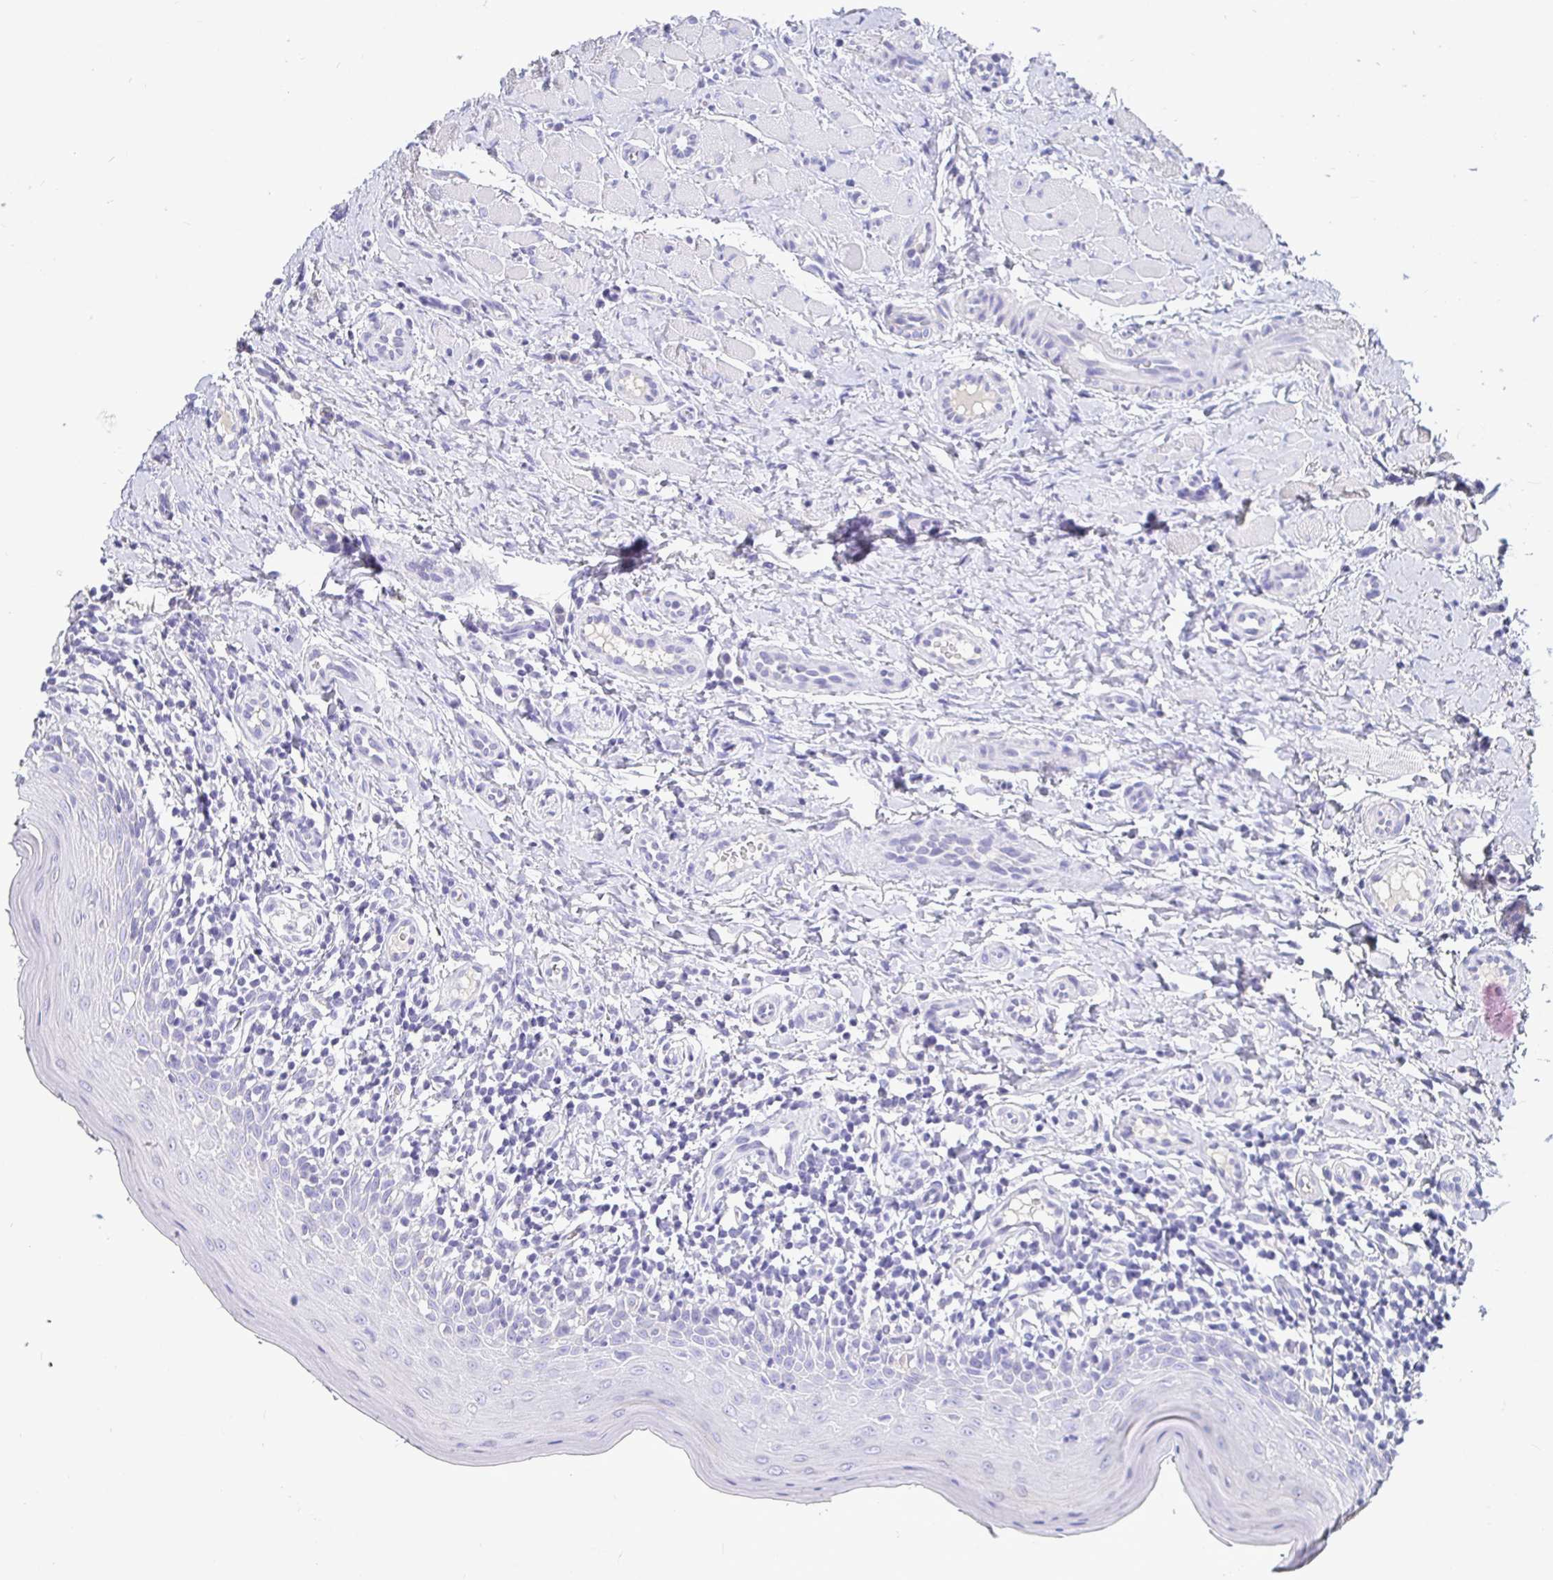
{"staining": {"intensity": "negative", "quantity": "none", "location": "none"}, "tissue": "oral mucosa", "cell_type": "Squamous epithelial cells", "image_type": "normal", "snomed": [{"axis": "morphology", "description": "Normal tissue, NOS"}, {"axis": "topography", "description": "Oral tissue"}, {"axis": "topography", "description": "Tounge, NOS"}], "caption": "IHC micrograph of unremarkable human oral mucosa stained for a protein (brown), which displays no expression in squamous epithelial cells.", "gene": "TMEM241", "patient": {"sex": "female", "age": 58}}